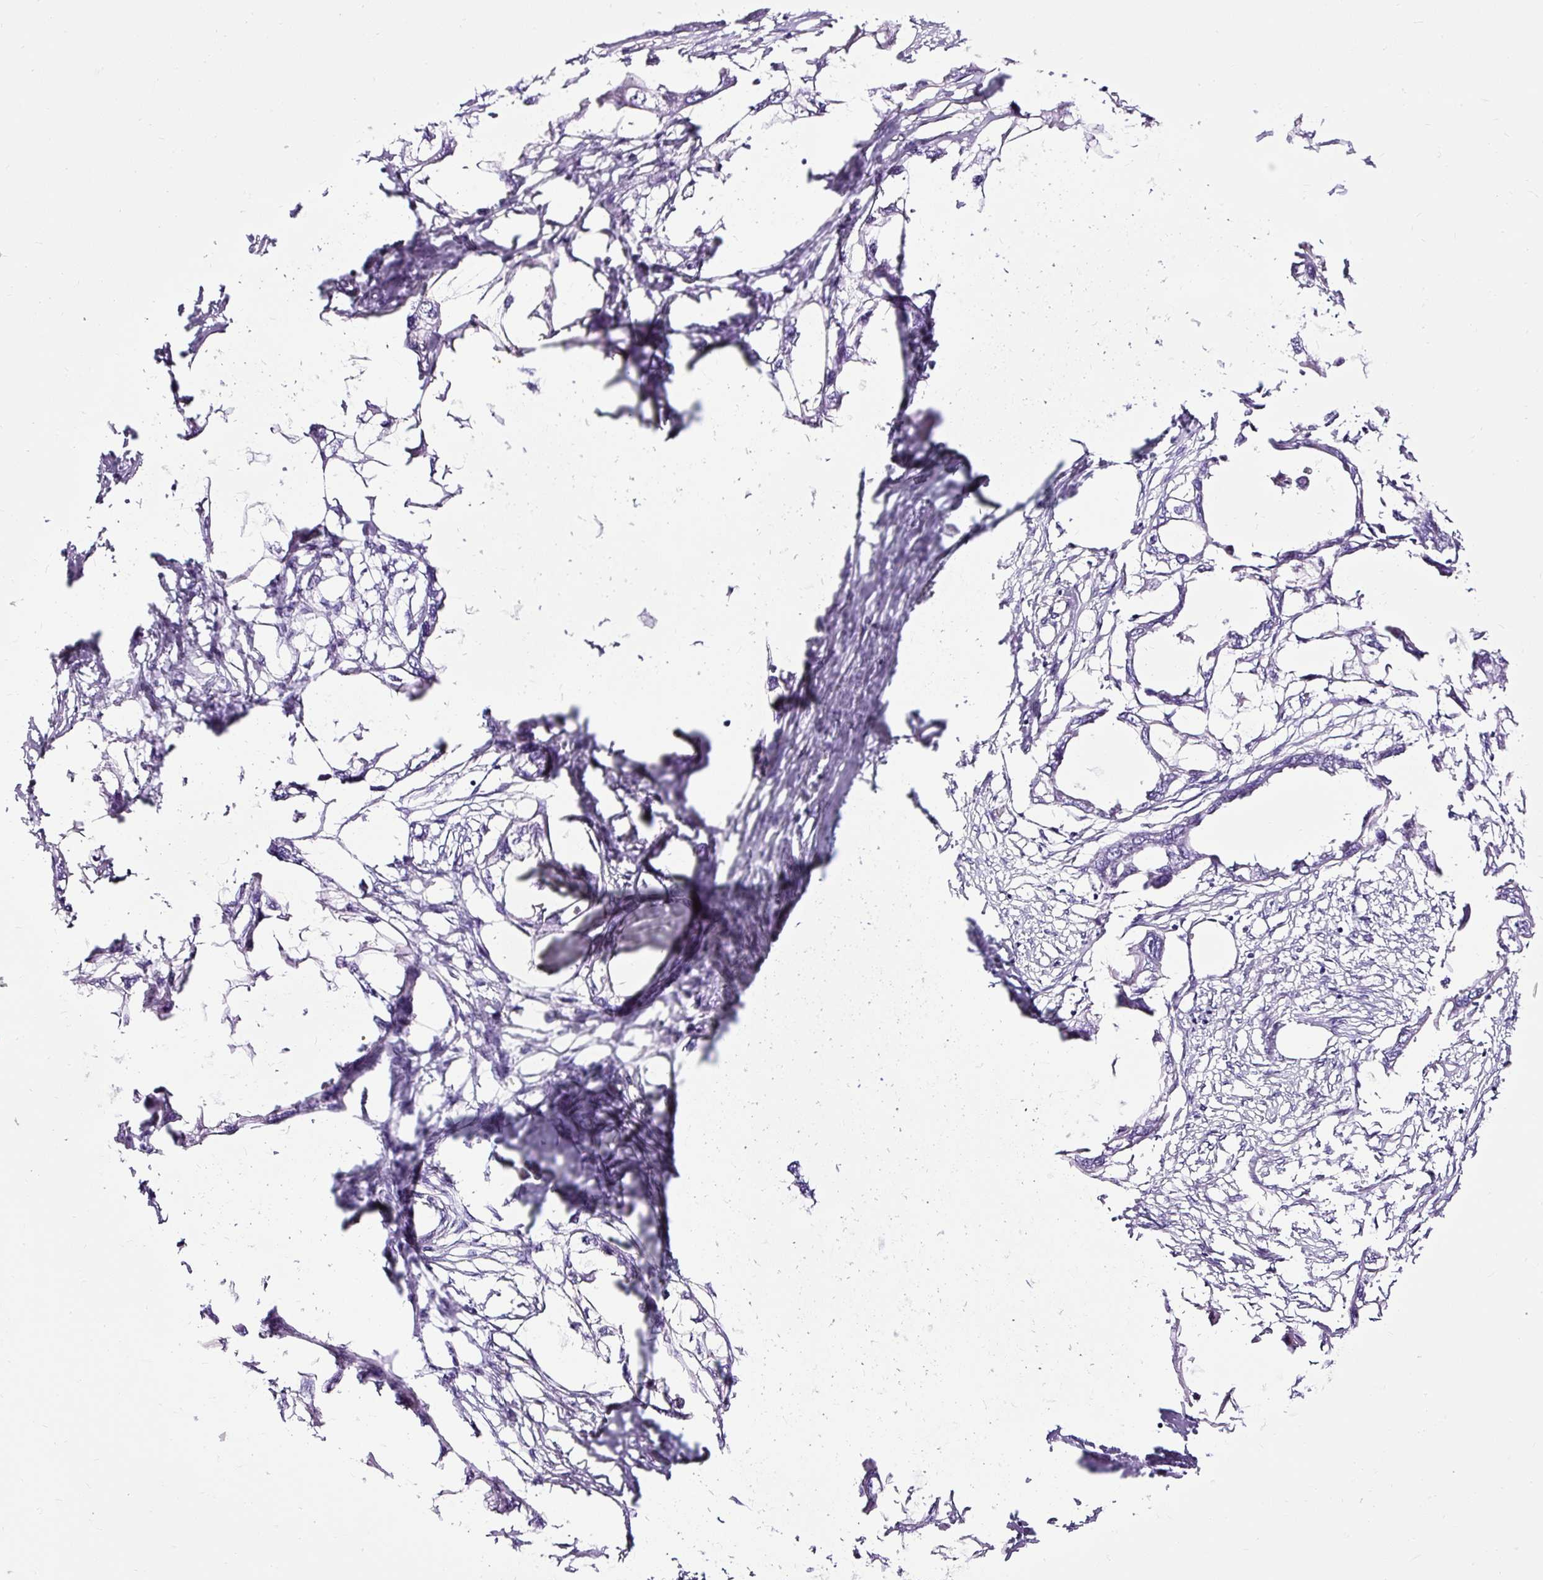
{"staining": {"intensity": "negative", "quantity": "none", "location": "none"}, "tissue": "endometrial cancer", "cell_type": "Tumor cells", "image_type": "cancer", "snomed": [{"axis": "morphology", "description": "Adenocarcinoma, NOS"}, {"axis": "morphology", "description": "Adenocarcinoma, metastatic, NOS"}, {"axis": "topography", "description": "Adipose tissue"}, {"axis": "topography", "description": "Endometrium"}], "caption": "This is an immunohistochemistry micrograph of human endometrial cancer. There is no staining in tumor cells.", "gene": "SLC7A8", "patient": {"sex": "female", "age": 67}}